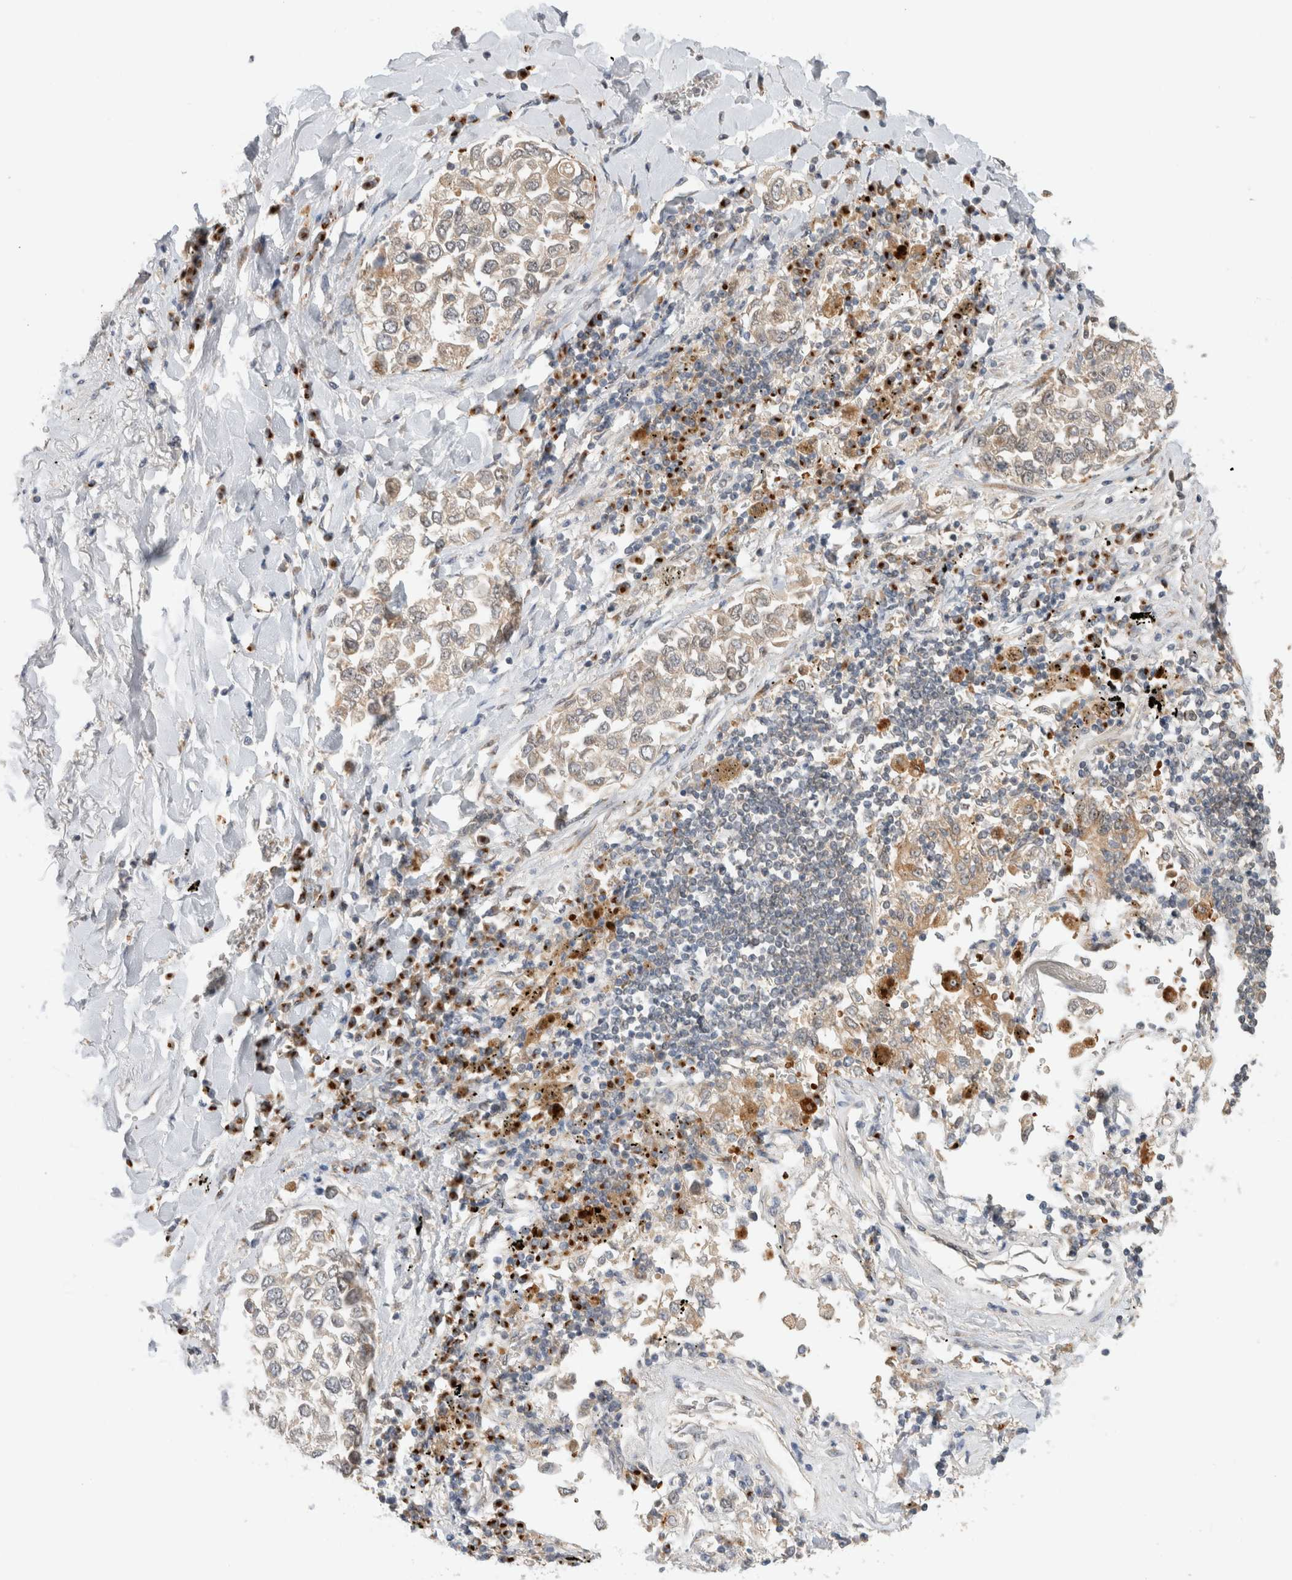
{"staining": {"intensity": "weak", "quantity": "25%-75%", "location": "cytoplasmic/membranous"}, "tissue": "lung cancer", "cell_type": "Tumor cells", "image_type": "cancer", "snomed": [{"axis": "morphology", "description": "Inflammation, NOS"}, {"axis": "morphology", "description": "Adenocarcinoma, NOS"}, {"axis": "topography", "description": "Lung"}], "caption": "An image showing weak cytoplasmic/membranous expression in about 25%-75% of tumor cells in lung cancer, as visualized by brown immunohistochemical staining.", "gene": "OTUD6B", "patient": {"sex": "male", "age": 63}}